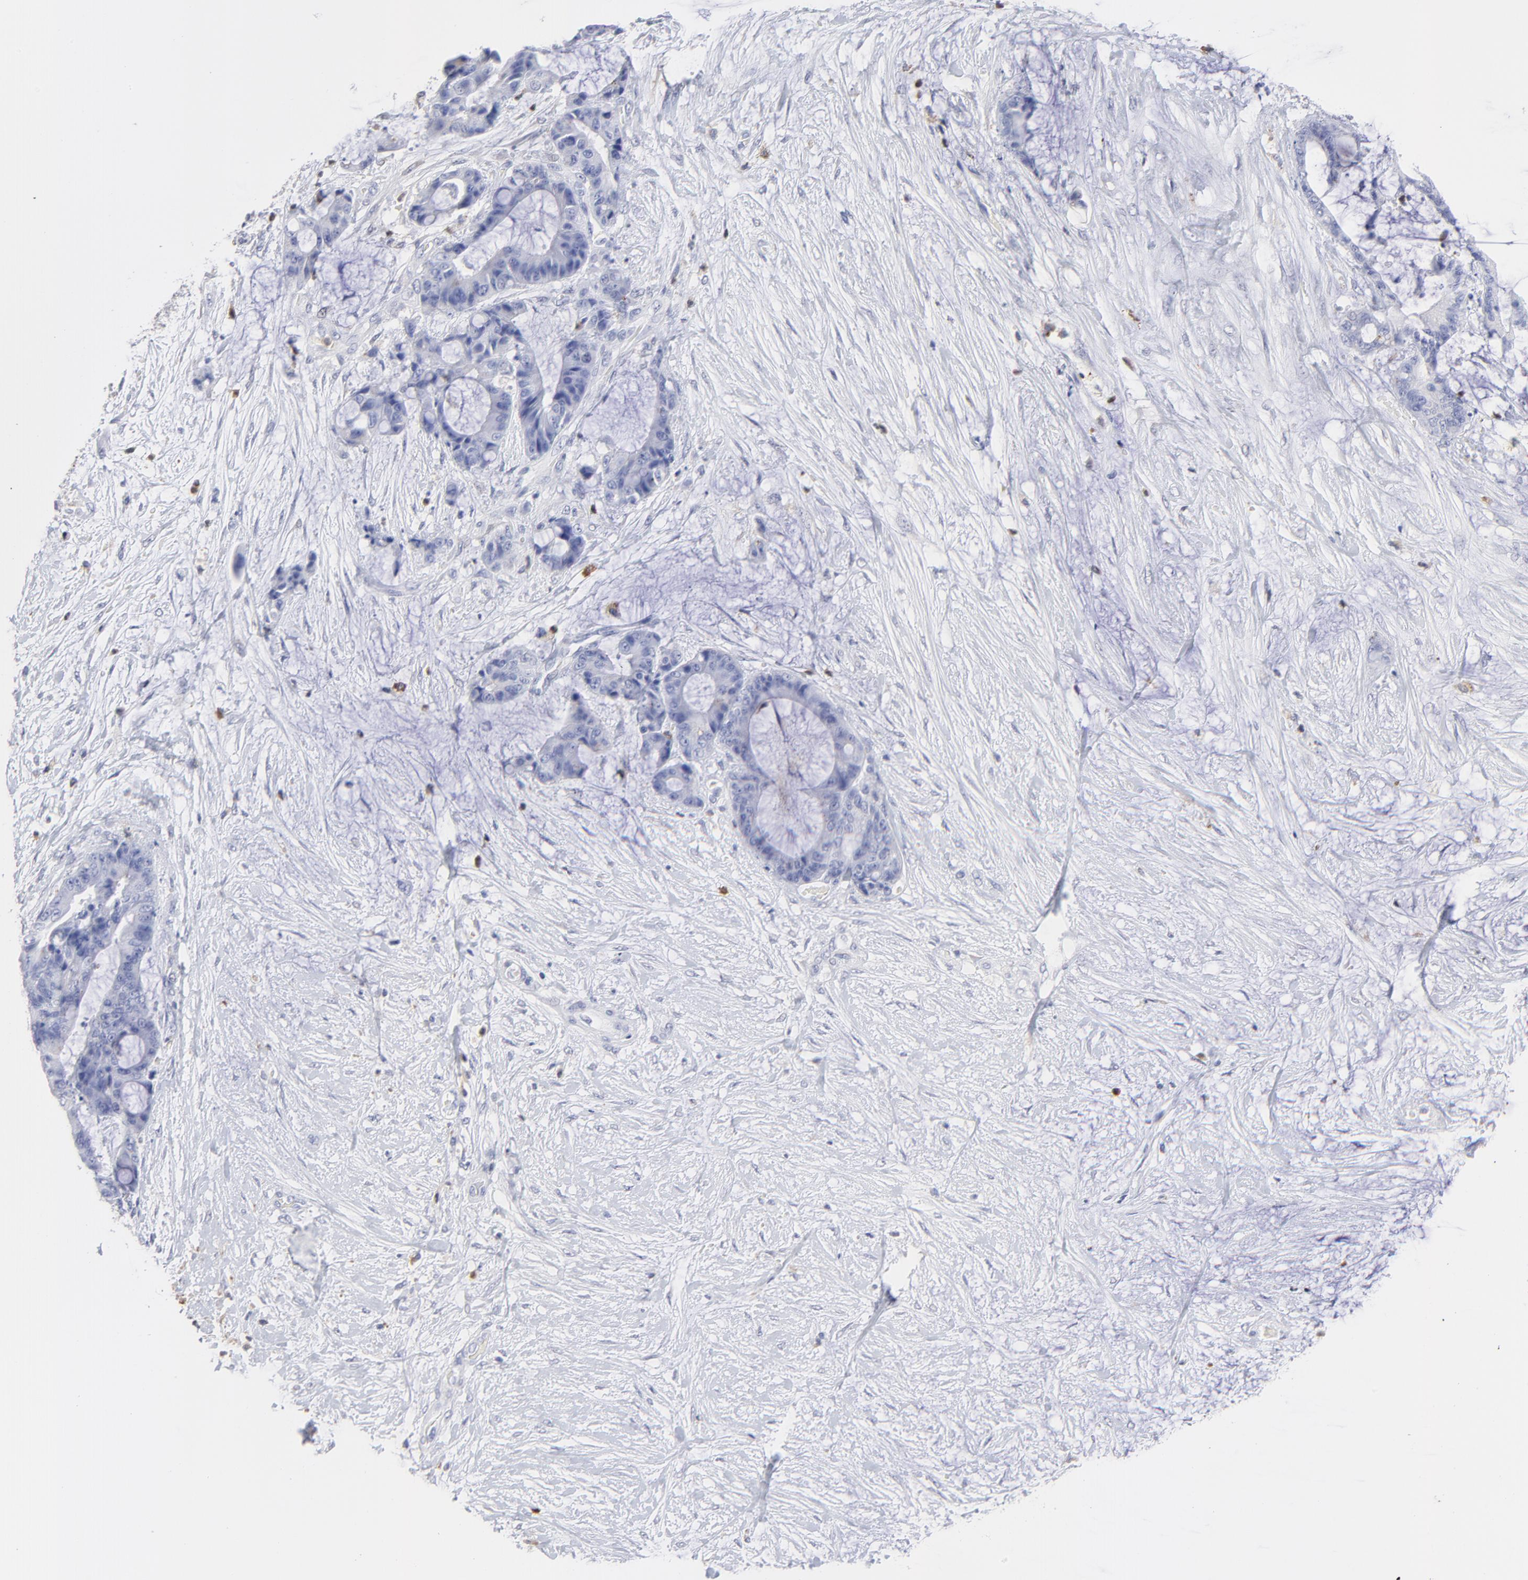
{"staining": {"intensity": "negative", "quantity": "none", "location": "none"}, "tissue": "liver cancer", "cell_type": "Tumor cells", "image_type": "cancer", "snomed": [{"axis": "morphology", "description": "Cholangiocarcinoma"}, {"axis": "topography", "description": "Liver"}], "caption": "The immunohistochemistry (IHC) micrograph has no significant positivity in tumor cells of liver cancer tissue.", "gene": "SMARCA1", "patient": {"sex": "female", "age": 73}}